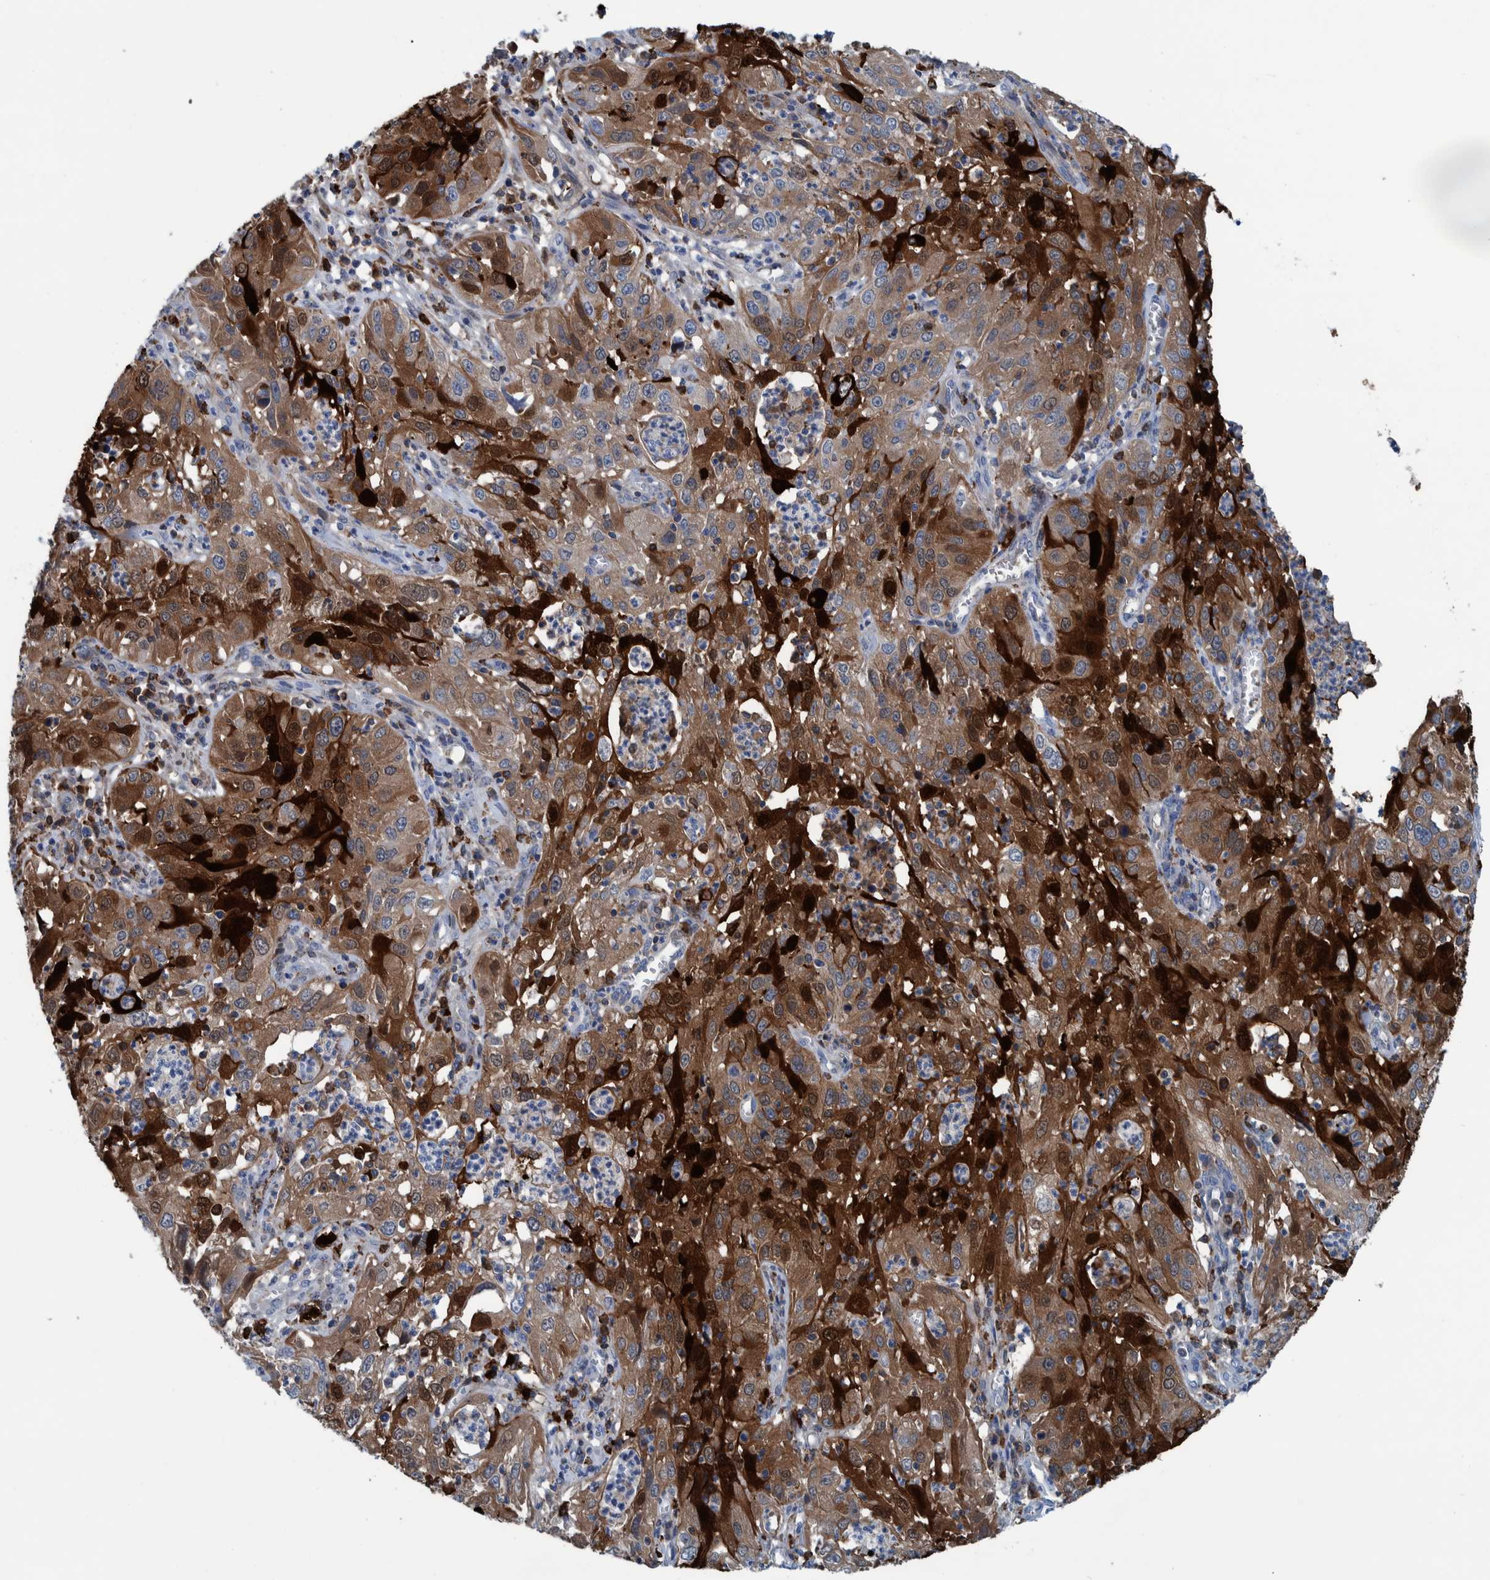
{"staining": {"intensity": "strong", "quantity": "25%-75%", "location": "cytoplasmic/membranous"}, "tissue": "cervical cancer", "cell_type": "Tumor cells", "image_type": "cancer", "snomed": [{"axis": "morphology", "description": "Squamous cell carcinoma, NOS"}, {"axis": "topography", "description": "Cervix"}], "caption": "This is an image of immunohistochemistry (IHC) staining of cervical cancer (squamous cell carcinoma), which shows strong expression in the cytoplasmic/membranous of tumor cells.", "gene": "IDO1", "patient": {"sex": "female", "age": 32}}